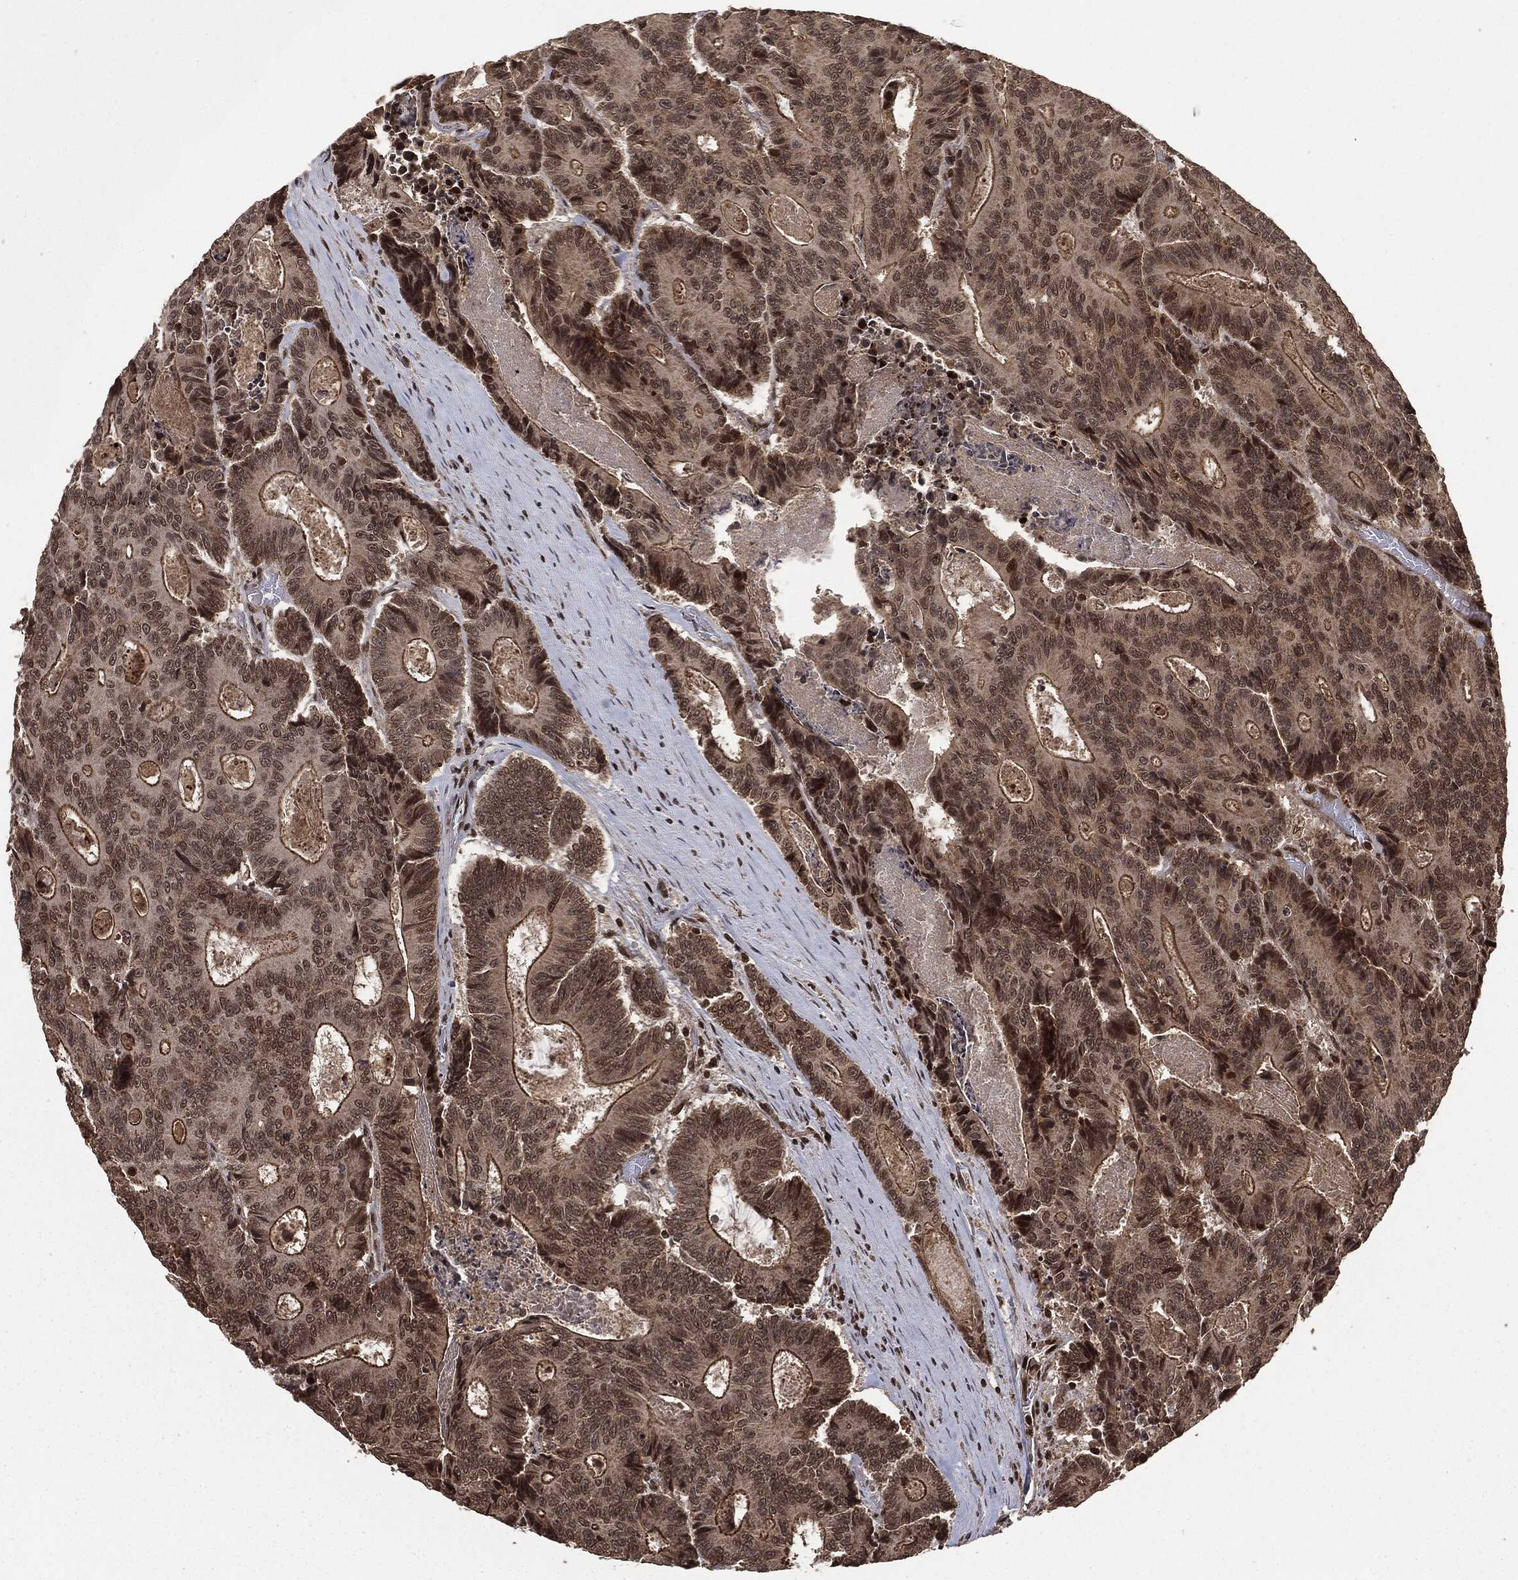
{"staining": {"intensity": "moderate", "quantity": "<25%", "location": "cytoplasmic/membranous,nuclear"}, "tissue": "colorectal cancer", "cell_type": "Tumor cells", "image_type": "cancer", "snomed": [{"axis": "morphology", "description": "Adenocarcinoma, NOS"}, {"axis": "topography", "description": "Colon"}], "caption": "Immunohistochemical staining of colorectal cancer (adenocarcinoma) demonstrates low levels of moderate cytoplasmic/membranous and nuclear staining in about <25% of tumor cells.", "gene": "CTDP1", "patient": {"sex": "male", "age": 83}}